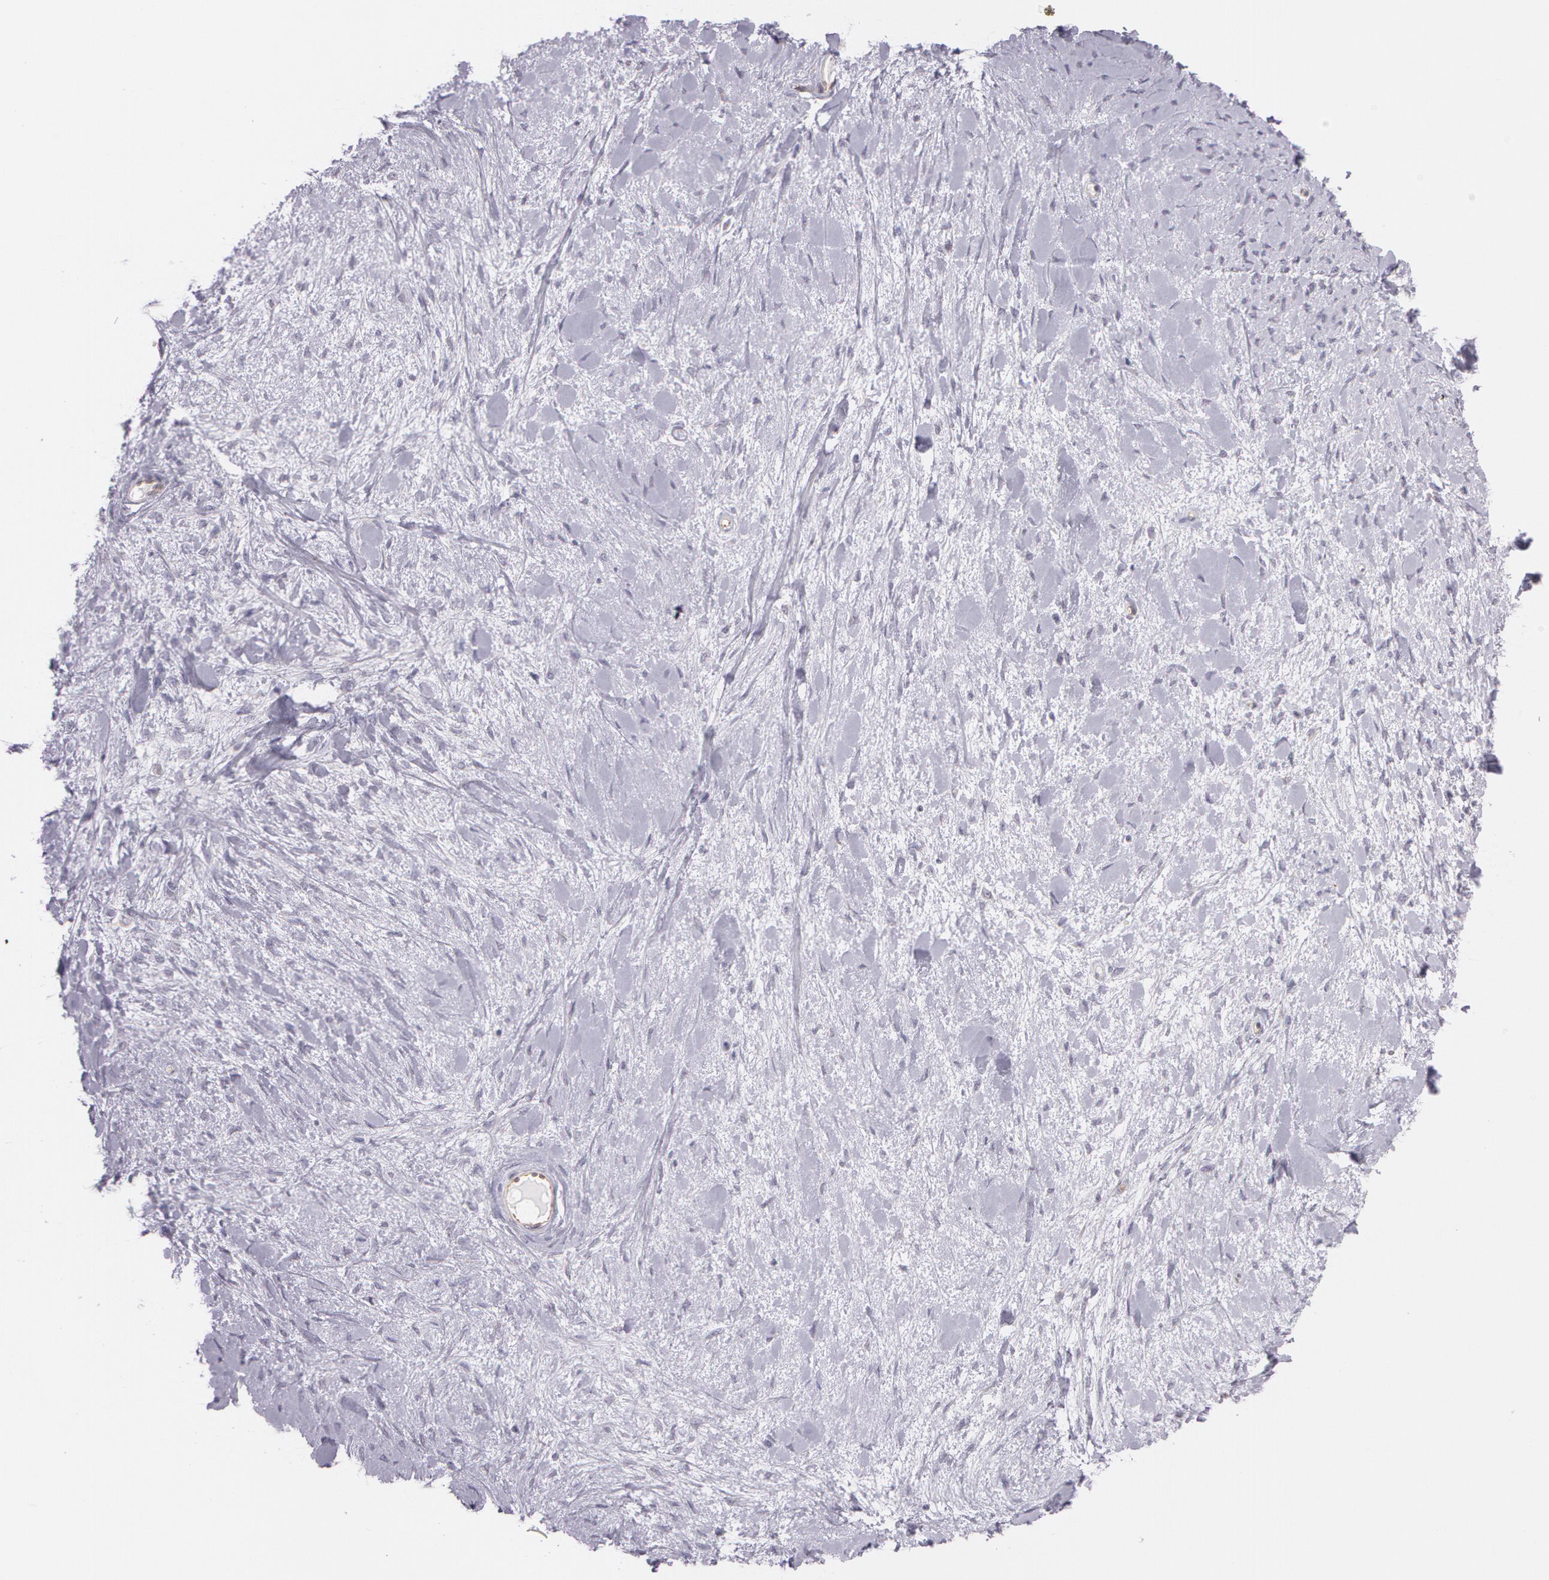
{"staining": {"intensity": "weak", "quantity": "25%-75%", "location": "cytoplasmic/membranous"}, "tissue": "ovarian cancer", "cell_type": "Tumor cells", "image_type": "cancer", "snomed": [{"axis": "morphology", "description": "Cystadenocarcinoma, serous, NOS"}, {"axis": "topography", "description": "Ovary"}], "caption": "About 25%-75% of tumor cells in human serous cystadenocarcinoma (ovarian) display weak cytoplasmic/membranous protein staining as visualized by brown immunohistochemical staining.", "gene": "APP", "patient": {"sex": "female", "age": 71}}